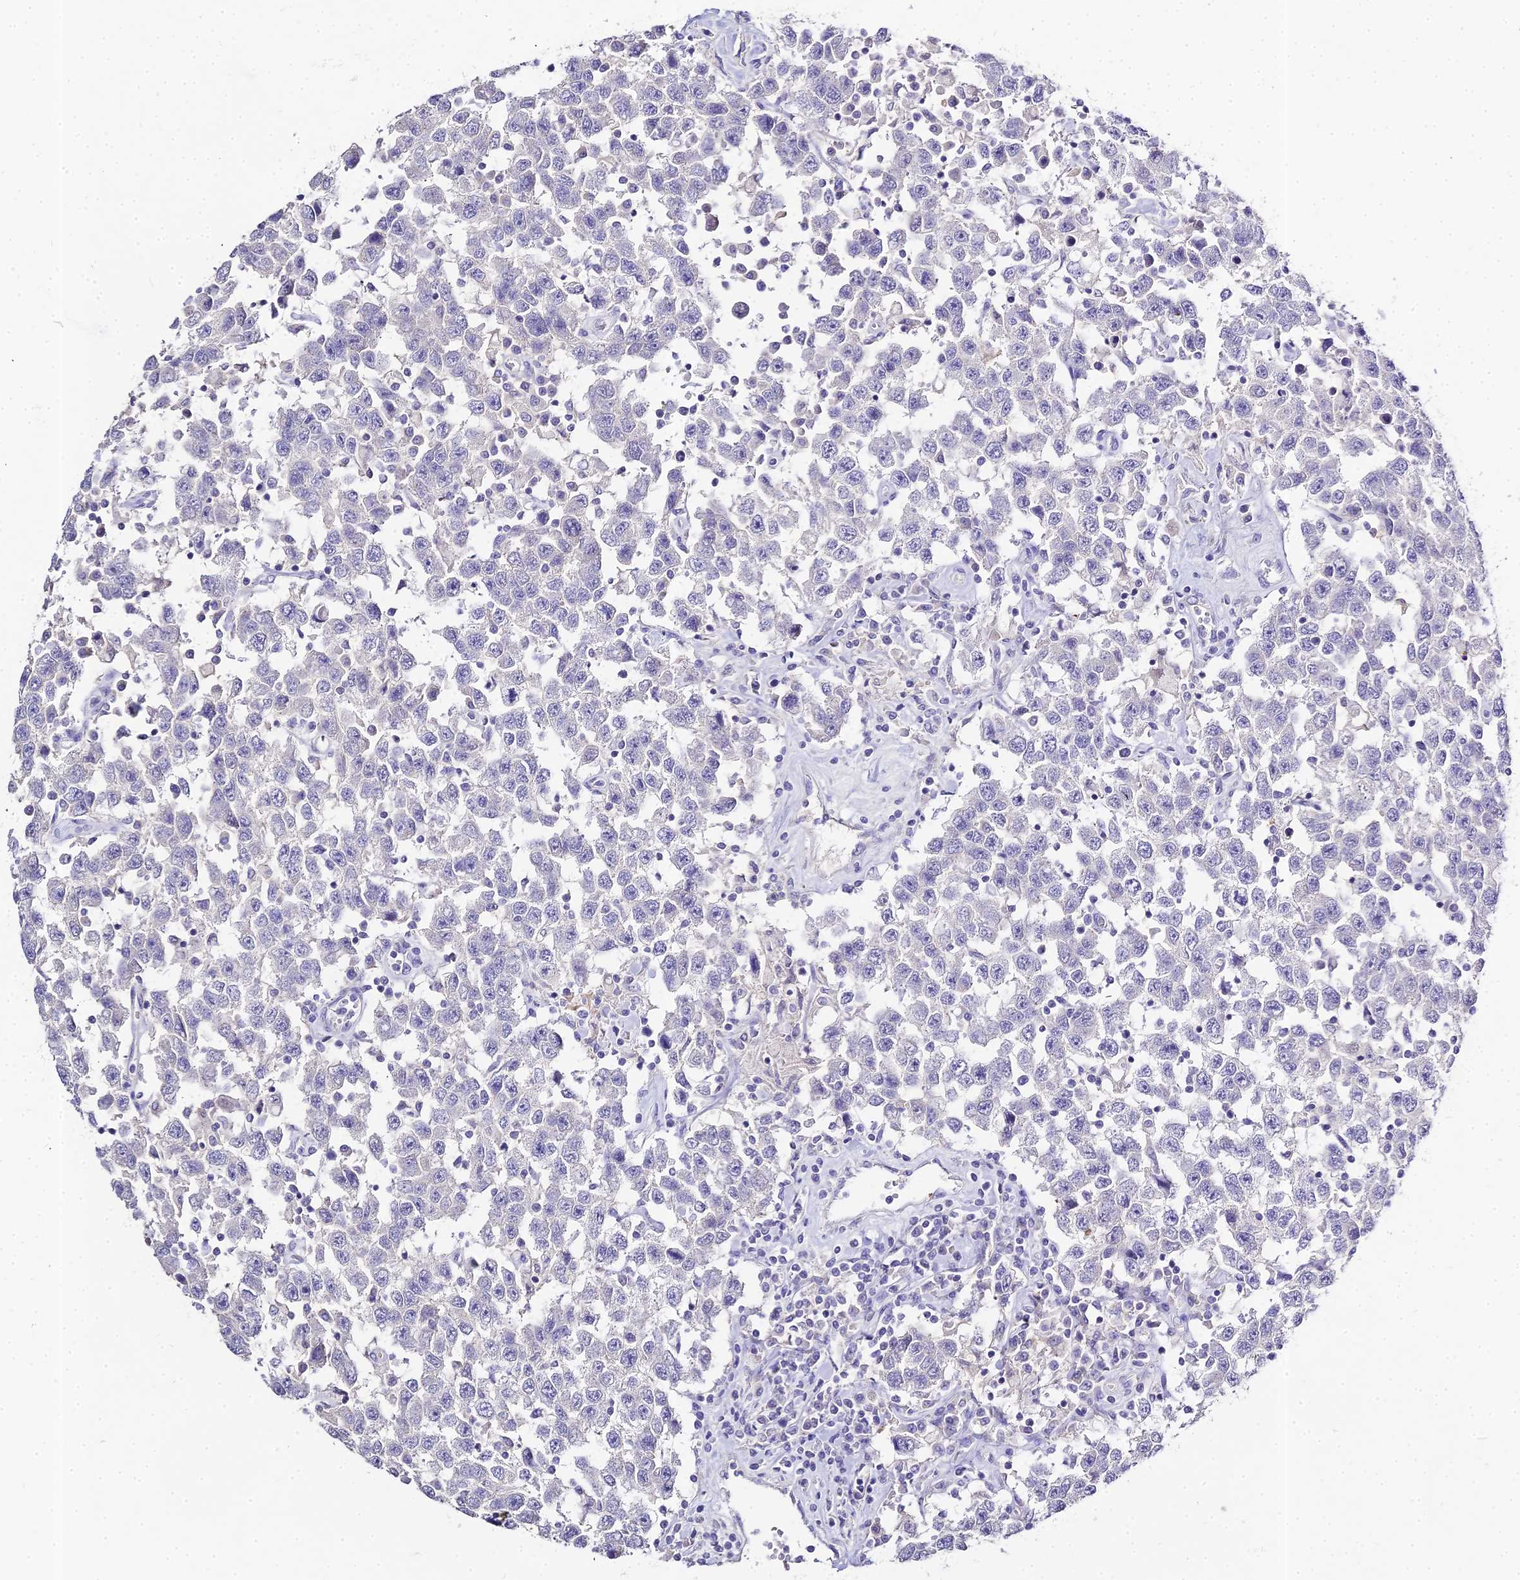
{"staining": {"intensity": "negative", "quantity": "none", "location": "none"}, "tissue": "testis cancer", "cell_type": "Tumor cells", "image_type": "cancer", "snomed": [{"axis": "morphology", "description": "Seminoma, NOS"}, {"axis": "topography", "description": "Testis"}], "caption": "An image of human seminoma (testis) is negative for staining in tumor cells.", "gene": "GLYAT", "patient": {"sex": "male", "age": 41}}